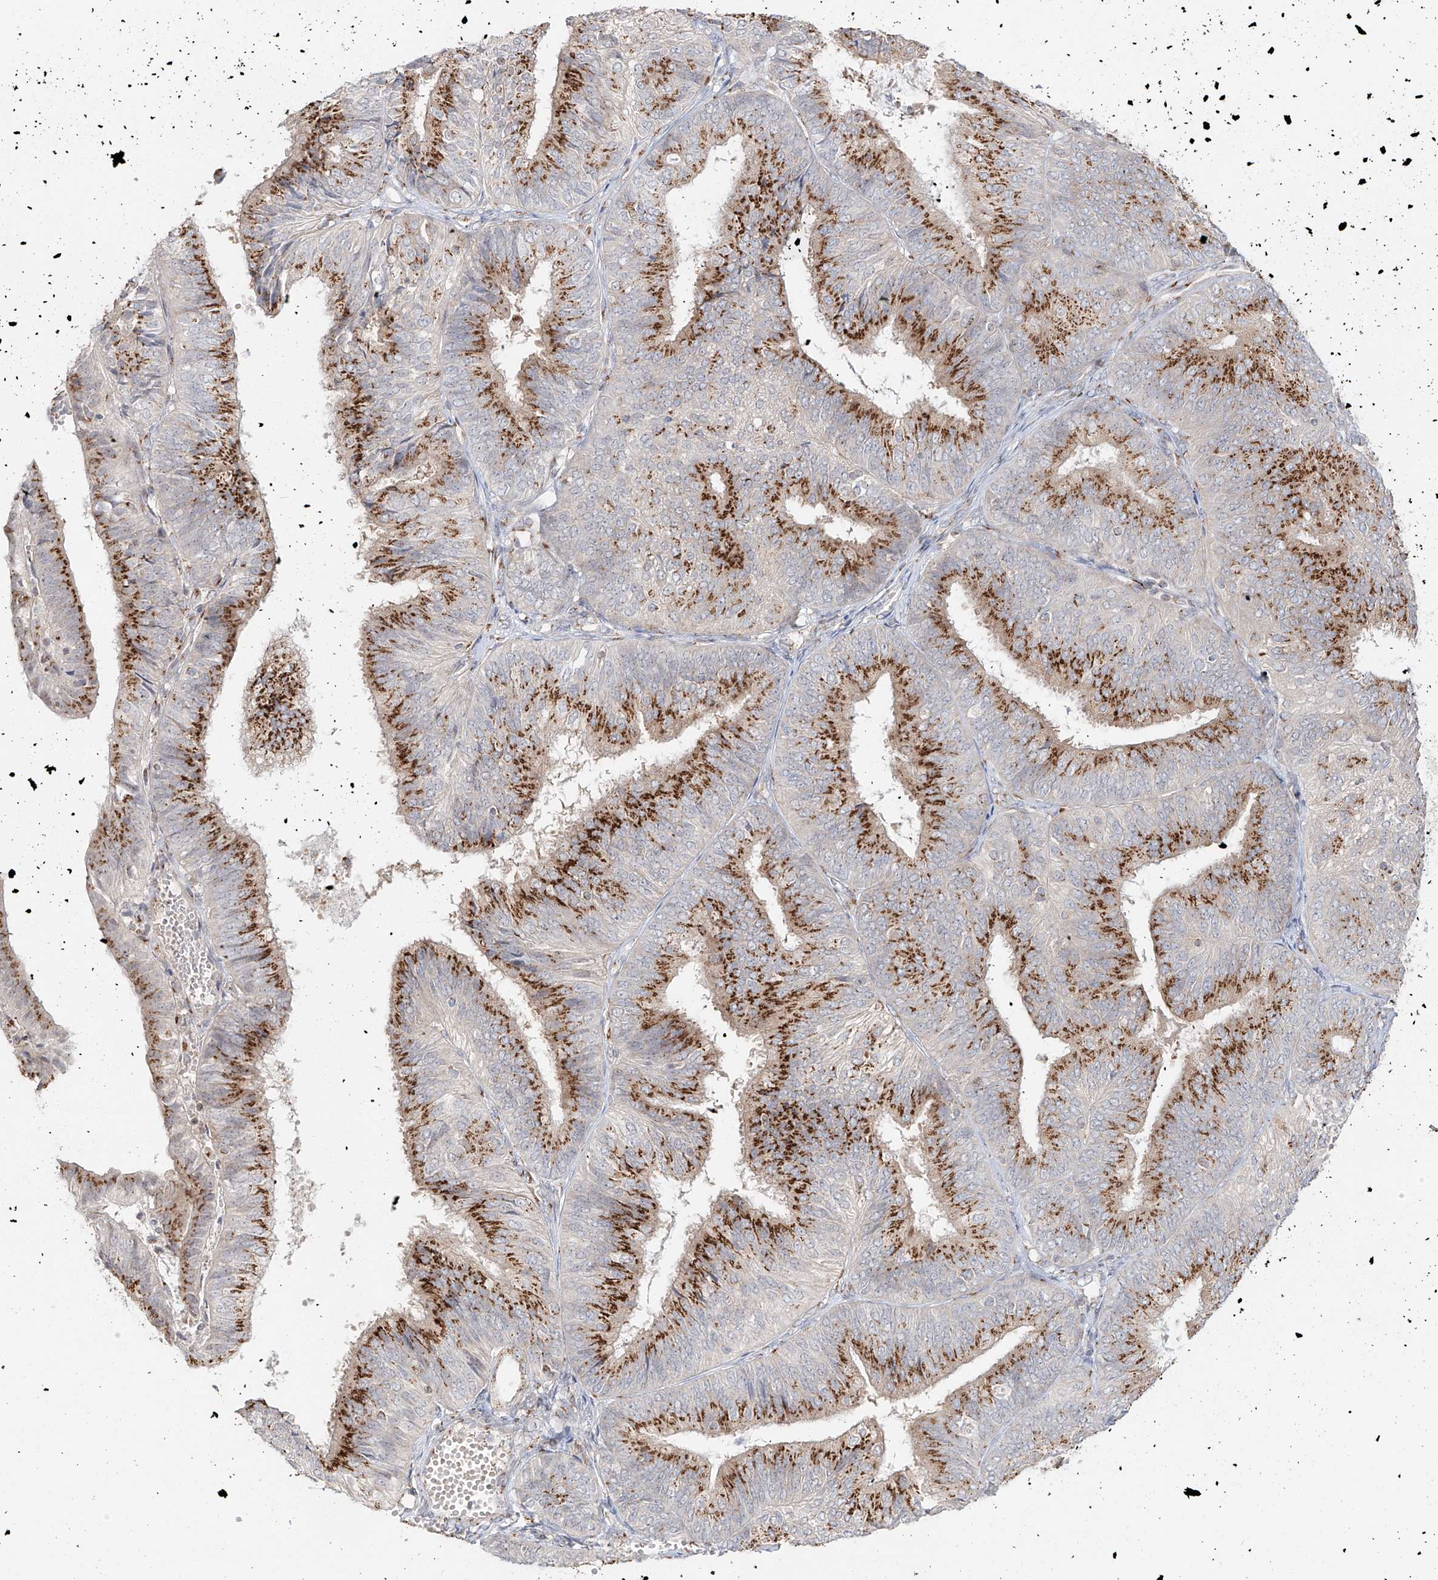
{"staining": {"intensity": "strong", "quantity": ">75%", "location": "cytoplasmic/membranous"}, "tissue": "endometrial cancer", "cell_type": "Tumor cells", "image_type": "cancer", "snomed": [{"axis": "morphology", "description": "Adenocarcinoma, NOS"}, {"axis": "topography", "description": "Endometrium"}], "caption": "Adenocarcinoma (endometrial) tissue displays strong cytoplasmic/membranous expression in approximately >75% of tumor cells", "gene": "BSDC1", "patient": {"sex": "female", "age": 58}}